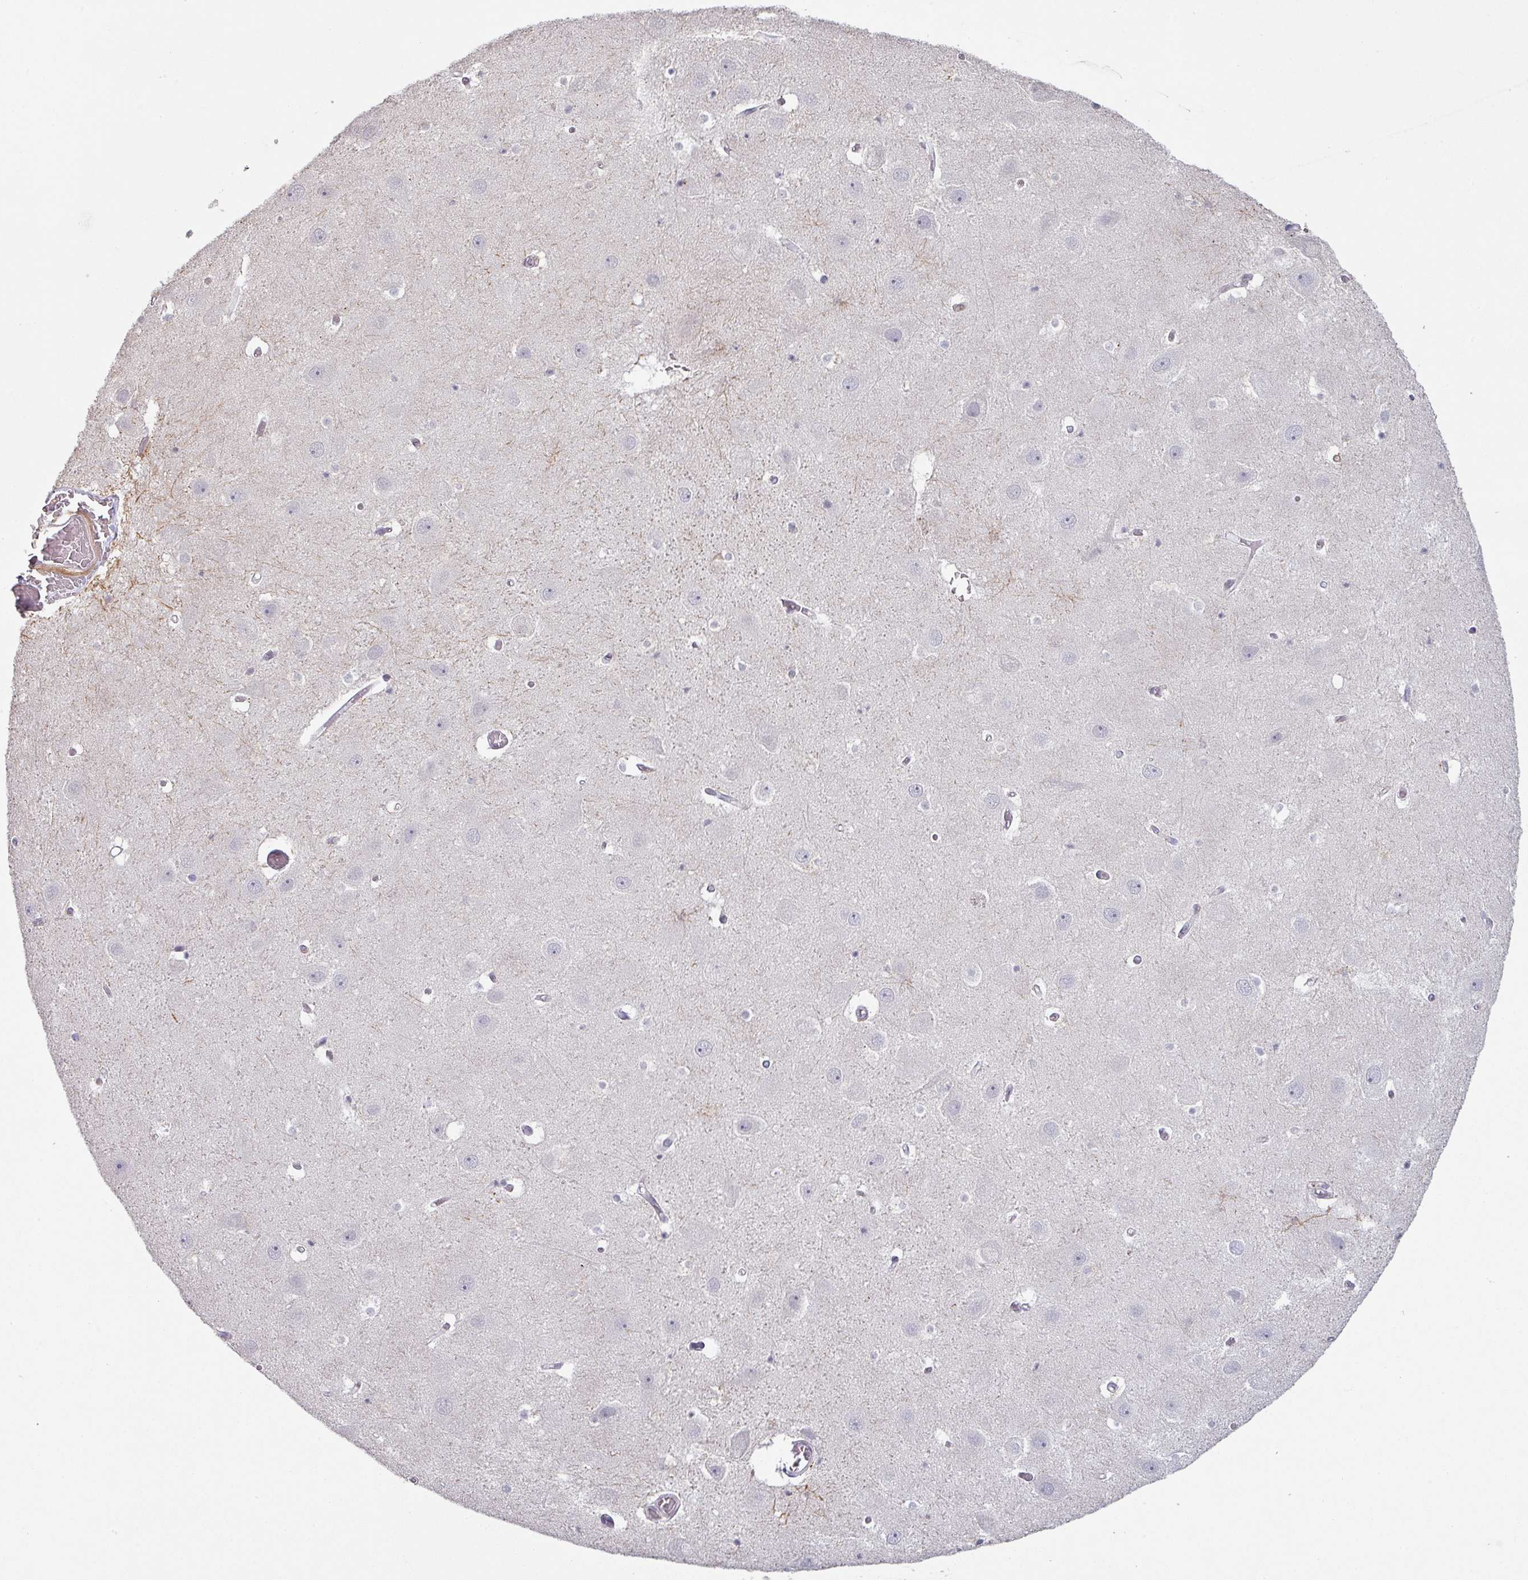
{"staining": {"intensity": "negative", "quantity": "none", "location": "none"}, "tissue": "hippocampus", "cell_type": "Glial cells", "image_type": "normal", "snomed": [{"axis": "morphology", "description": "Normal tissue, NOS"}, {"axis": "topography", "description": "Hippocampus"}], "caption": "Immunohistochemistry (IHC) micrograph of benign hippocampus: hippocampus stained with DAB (3,3'-diaminobenzidine) demonstrates no significant protein positivity in glial cells. Brightfield microscopy of immunohistochemistry (IHC) stained with DAB (brown) and hematoxylin (blue), captured at high magnification.", "gene": "MAGEC3", "patient": {"sex": "female", "age": 52}}